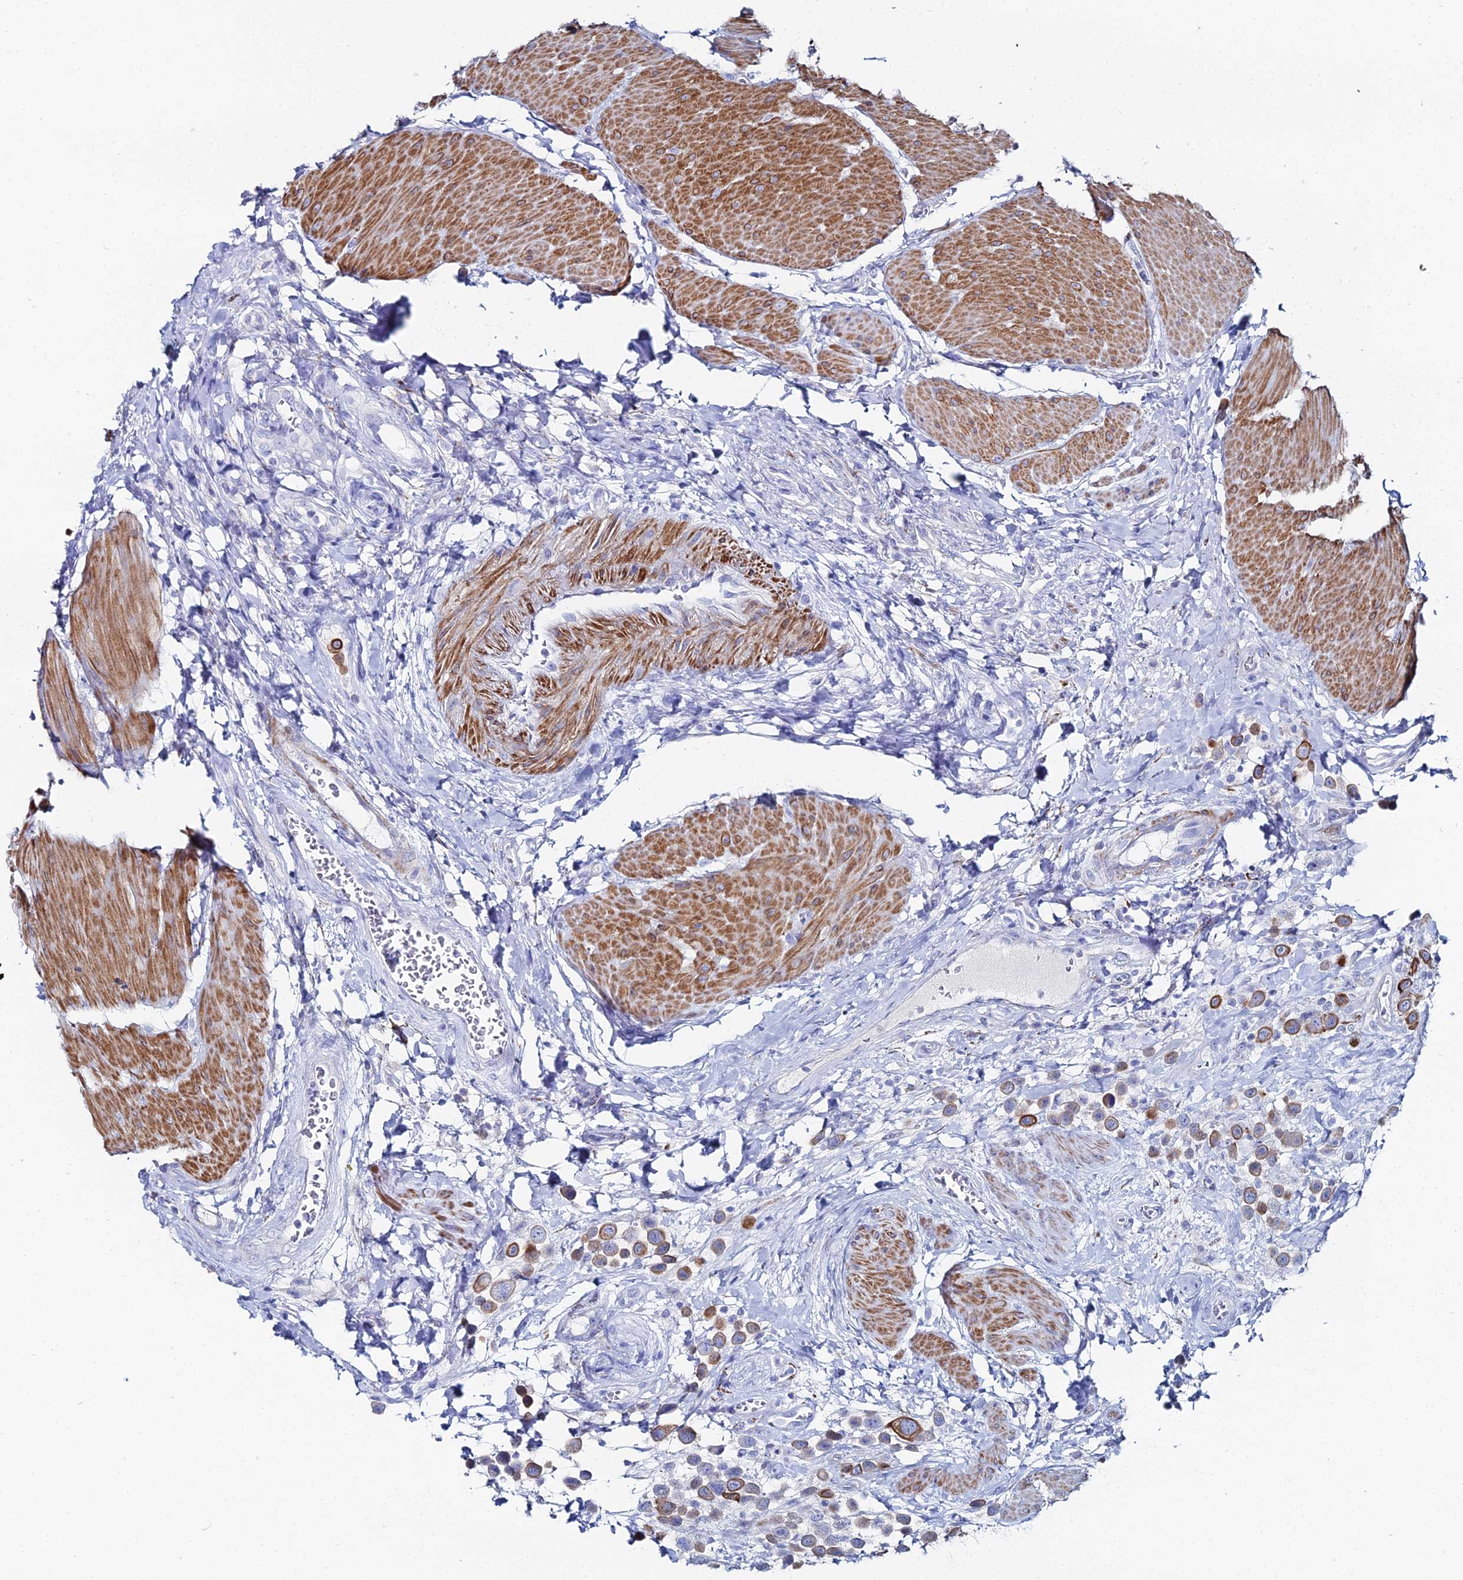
{"staining": {"intensity": "moderate", "quantity": ">75%", "location": "cytoplasmic/membranous"}, "tissue": "urothelial cancer", "cell_type": "Tumor cells", "image_type": "cancer", "snomed": [{"axis": "morphology", "description": "Urothelial carcinoma, High grade"}, {"axis": "topography", "description": "Urinary bladder"}], "caption": "Protein staining of urothelial cancer tissue exhibits moderate cytoplasmic/membranous staining in approximately >75% of tumor cells.", "gene": "DHX34", "patient": {"sex": "male", "age": 50}}